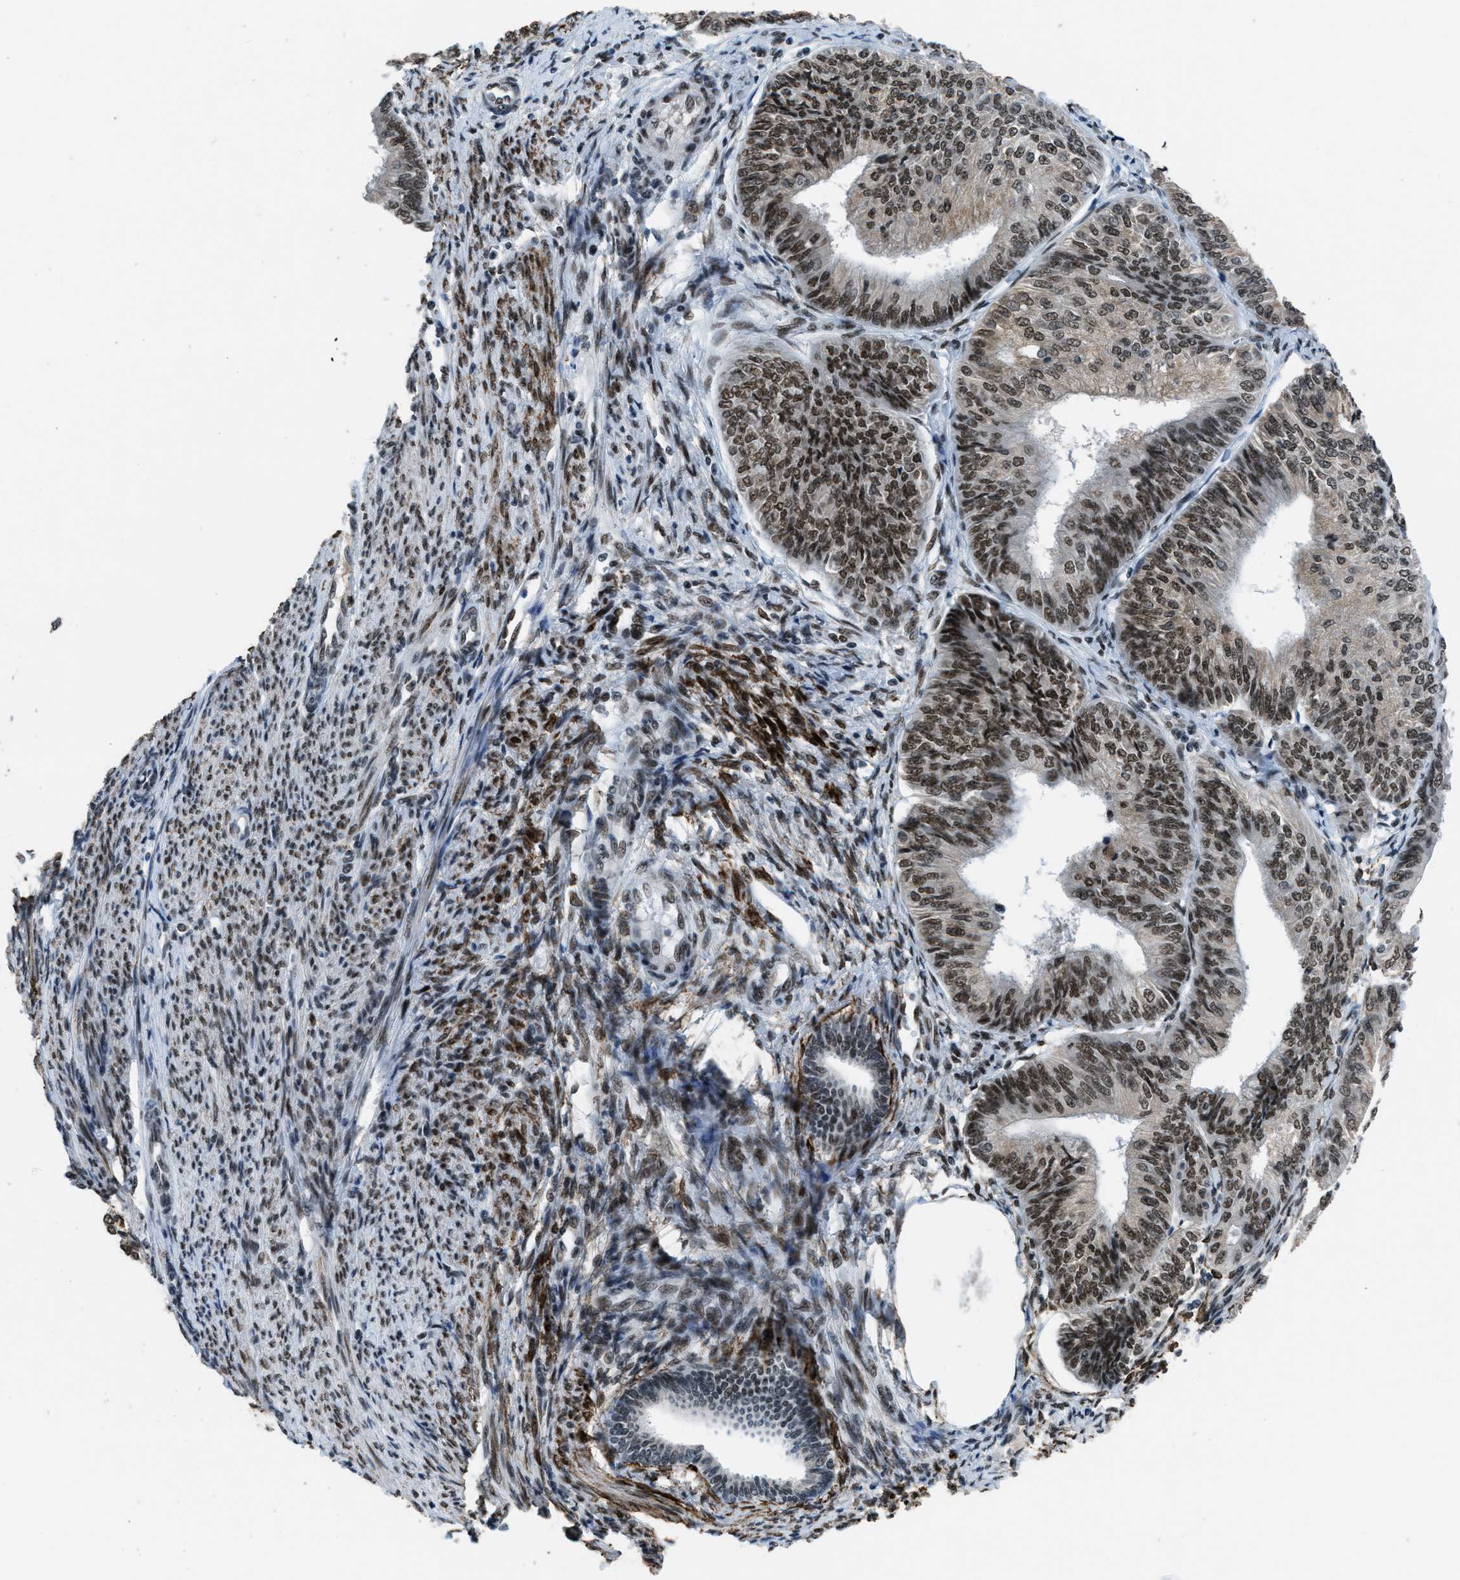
{"staining": {"intensity": "moderate", "quantity": ">75%", "location": "nuclear"}, "tissue": "endometrial cancer", "cell_type": "Tumor cells", "image_type": "cancer", "snomed": [{"axis": "morphology", "description": "Adenocarcinoma, NOS"}, {"axis": "topography", "description": "Endometrium"}], "caption": "Endometrial cancer stained for a protein (brown) exhibits moderate nuclear positive expression in approximately >75% of tumor cells.", "gene": "GATAD2B", "patient": {"sex": "female", "age": 58}}